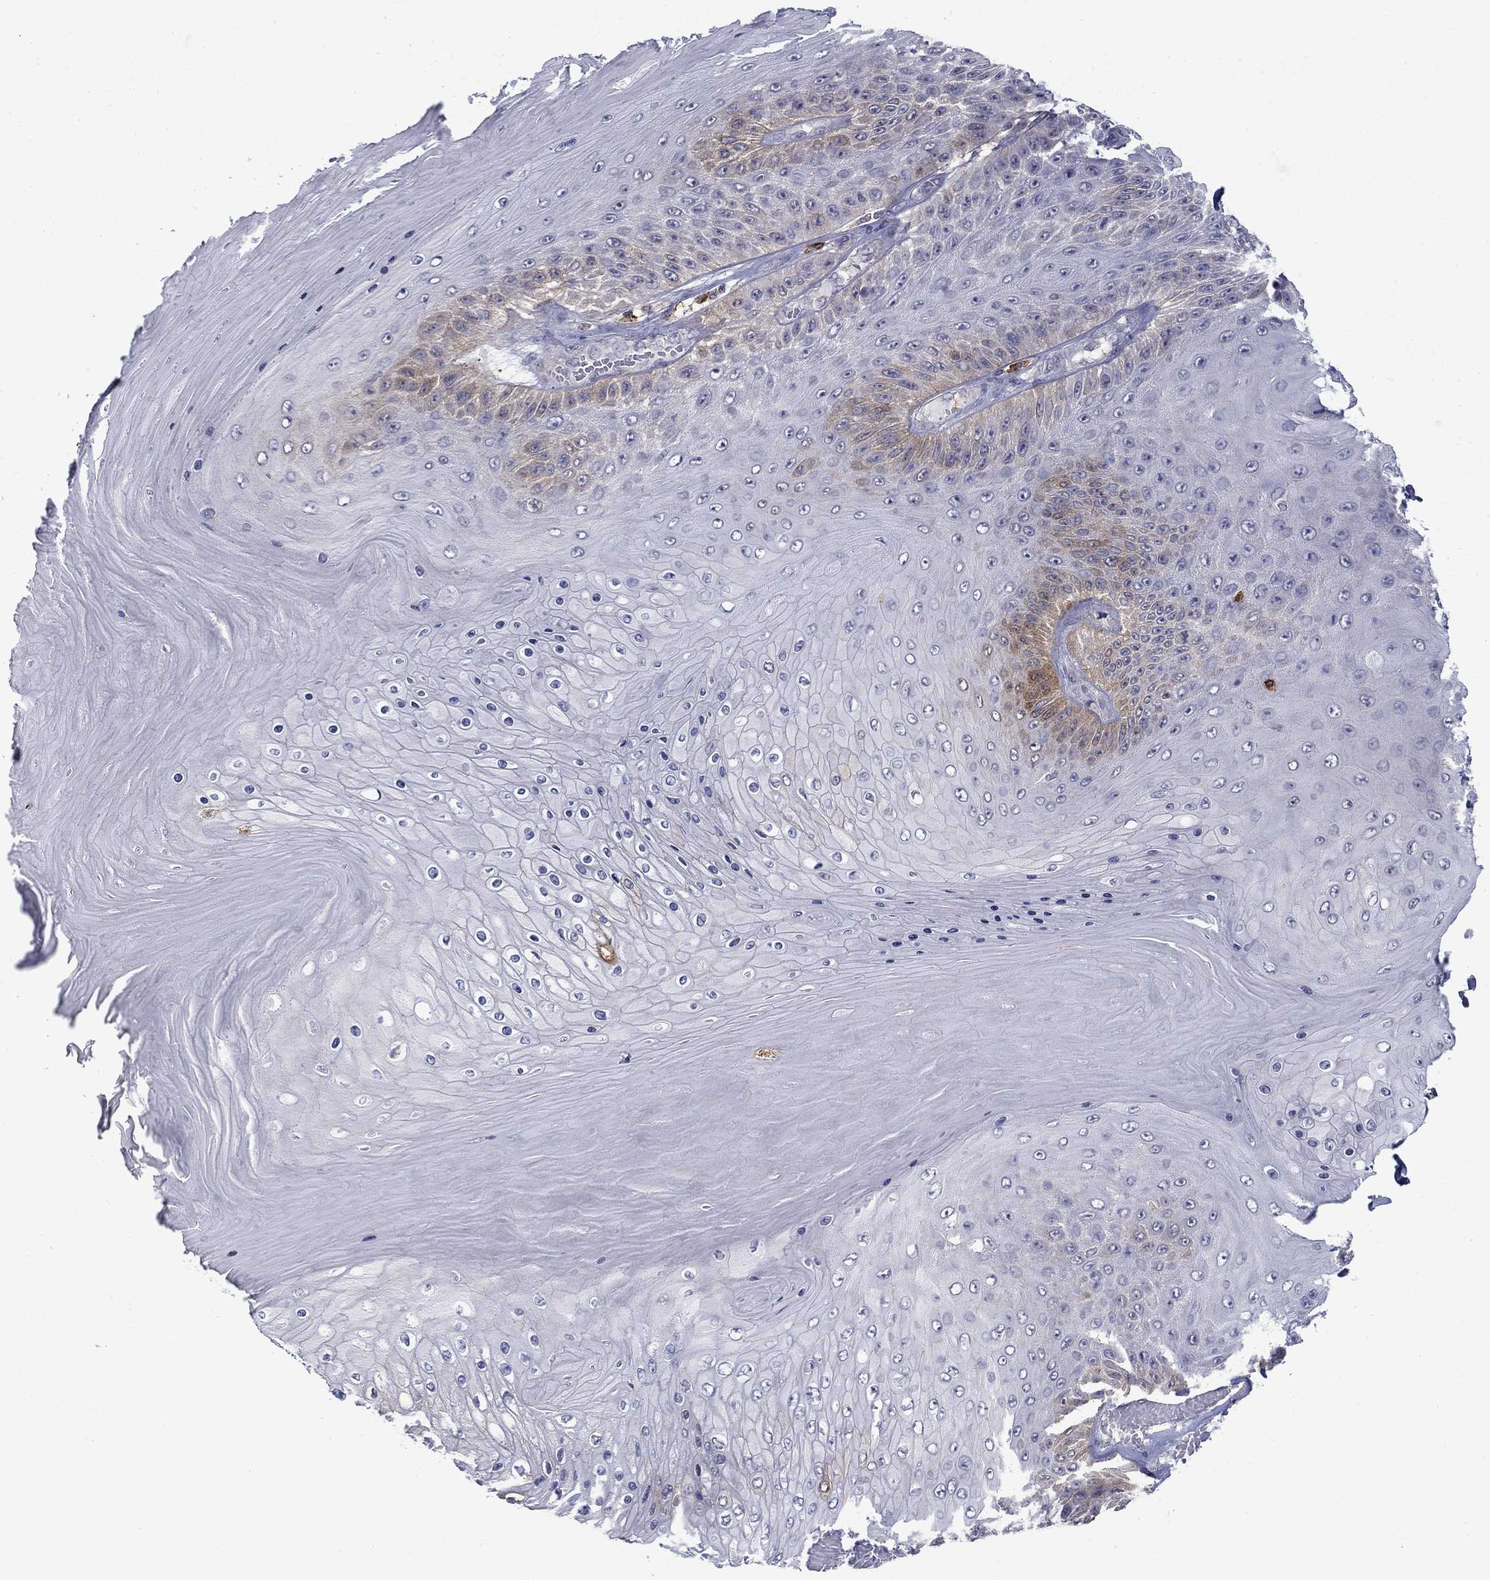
{"staining": {"intensity": "moderate", "quantity": "<25%", "location": "cytoplasmic/membranous"}, "tissue": "skin cancer", "cell_type": "Tumor cells", "image_type": "cancer", "snomed": [{"axis": "morphology", "description": "Squamous cell carcinoma, NOS"}, {"axis": "topography", "description": "Skin"}], "caption": "A micrograph of human skin squamous cell carcinoma stained for a protein displays moderate cytoplasmic/membranous brown staining in tumor cells.", "gene": "PCBP3", "patient": {"sex": "male", "age": 62}}